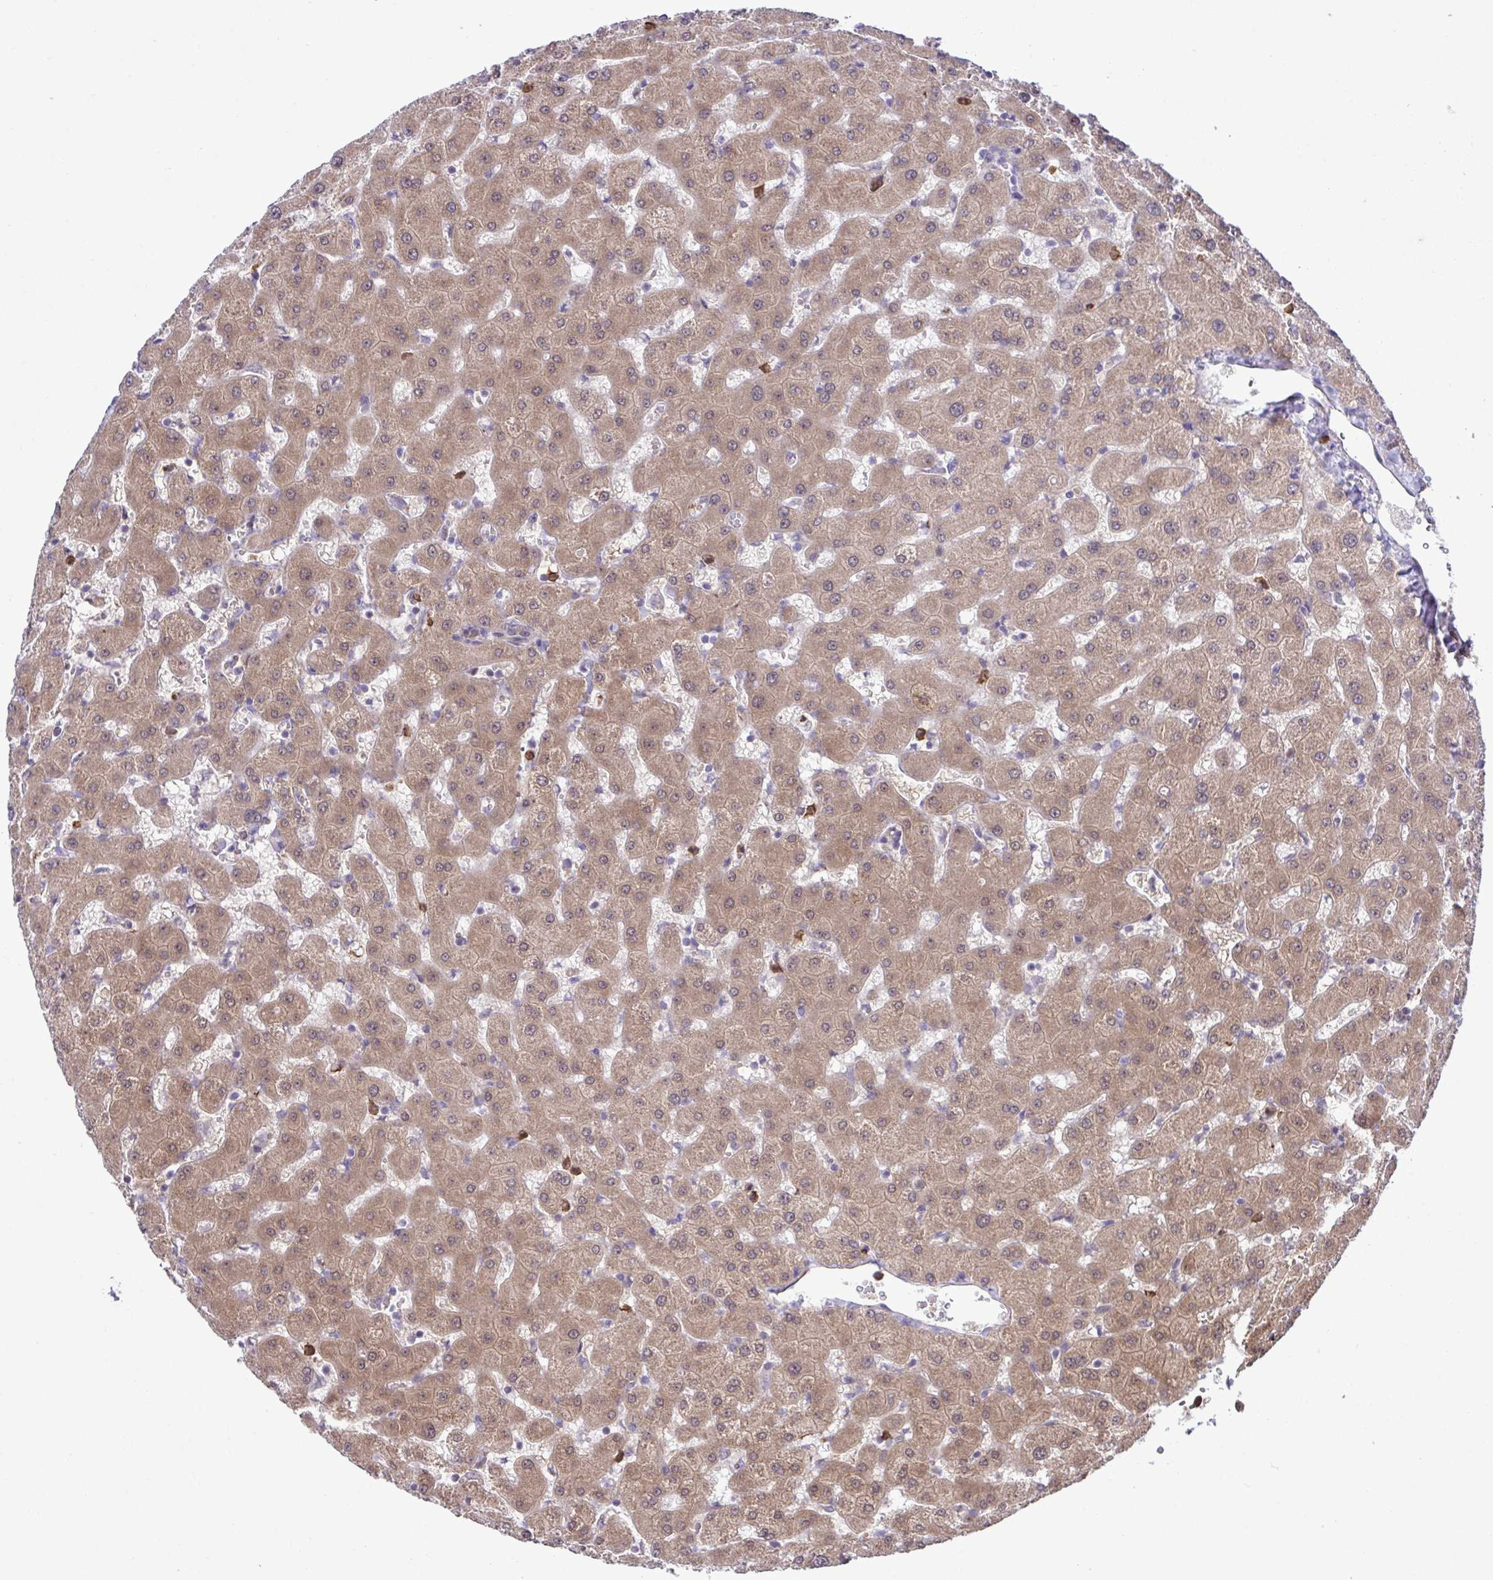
{"staining": {"intensity": "moderate", "quantity": ">75%", "location": "cytoplasmic/membranous,nuclear"}, "tissue": "liver", "cell_type": "Cholangiocytes", "image_type": "normal", "snomed": [{"axis": "morphology", "description": "Normal tissue, NOS"}, {"axis": "topography", "description": "Liver"}], "caption": "Brown immunohistochemical staining in benign human liver reveals moderate cytoplasmic/membranous,nuclear staining in about >75% of cholangiocytes.", "gene": "CMPK1", "patient": {"sex": "female", "age": 63}}